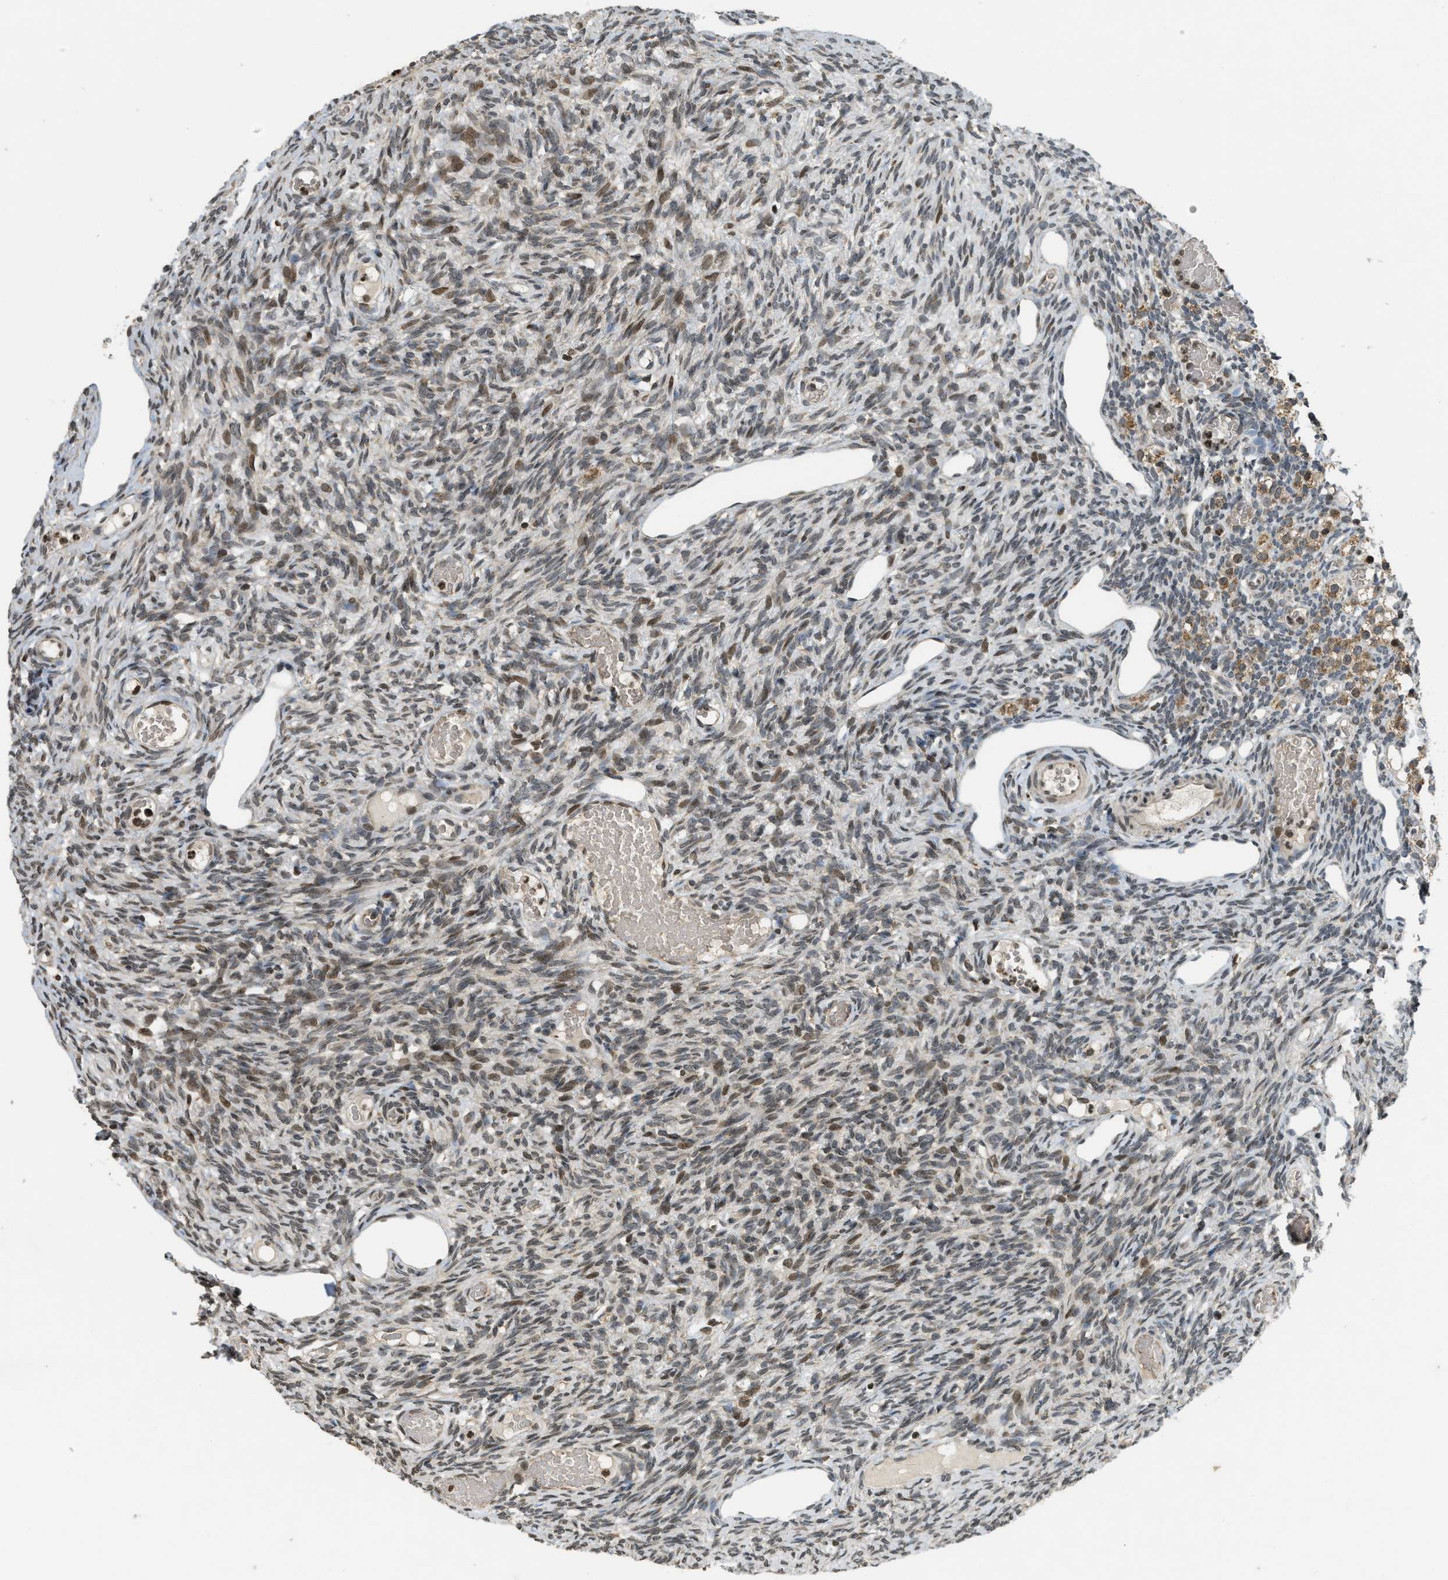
{"staining": {"intensity": "moderate", "quantity": ">75%", "location": "cytoplasmic/membranous"}, "tissue": "ovary", "cell_type": "Follicle cells", "image_type": "normal", "snomed": [{"axis": "morphology", "description": "Normal tissue, NOS"}, {"axis": "topography", "description": "Ovary"}], "caption": "Immunohistochemical staining of normal ovary exhibits moderate cytoplasmic/membranous protein expression in approximately >75% of follicle cells.", "gene": "SIAH1", "patient": {"sex": "female", "age": 33}}